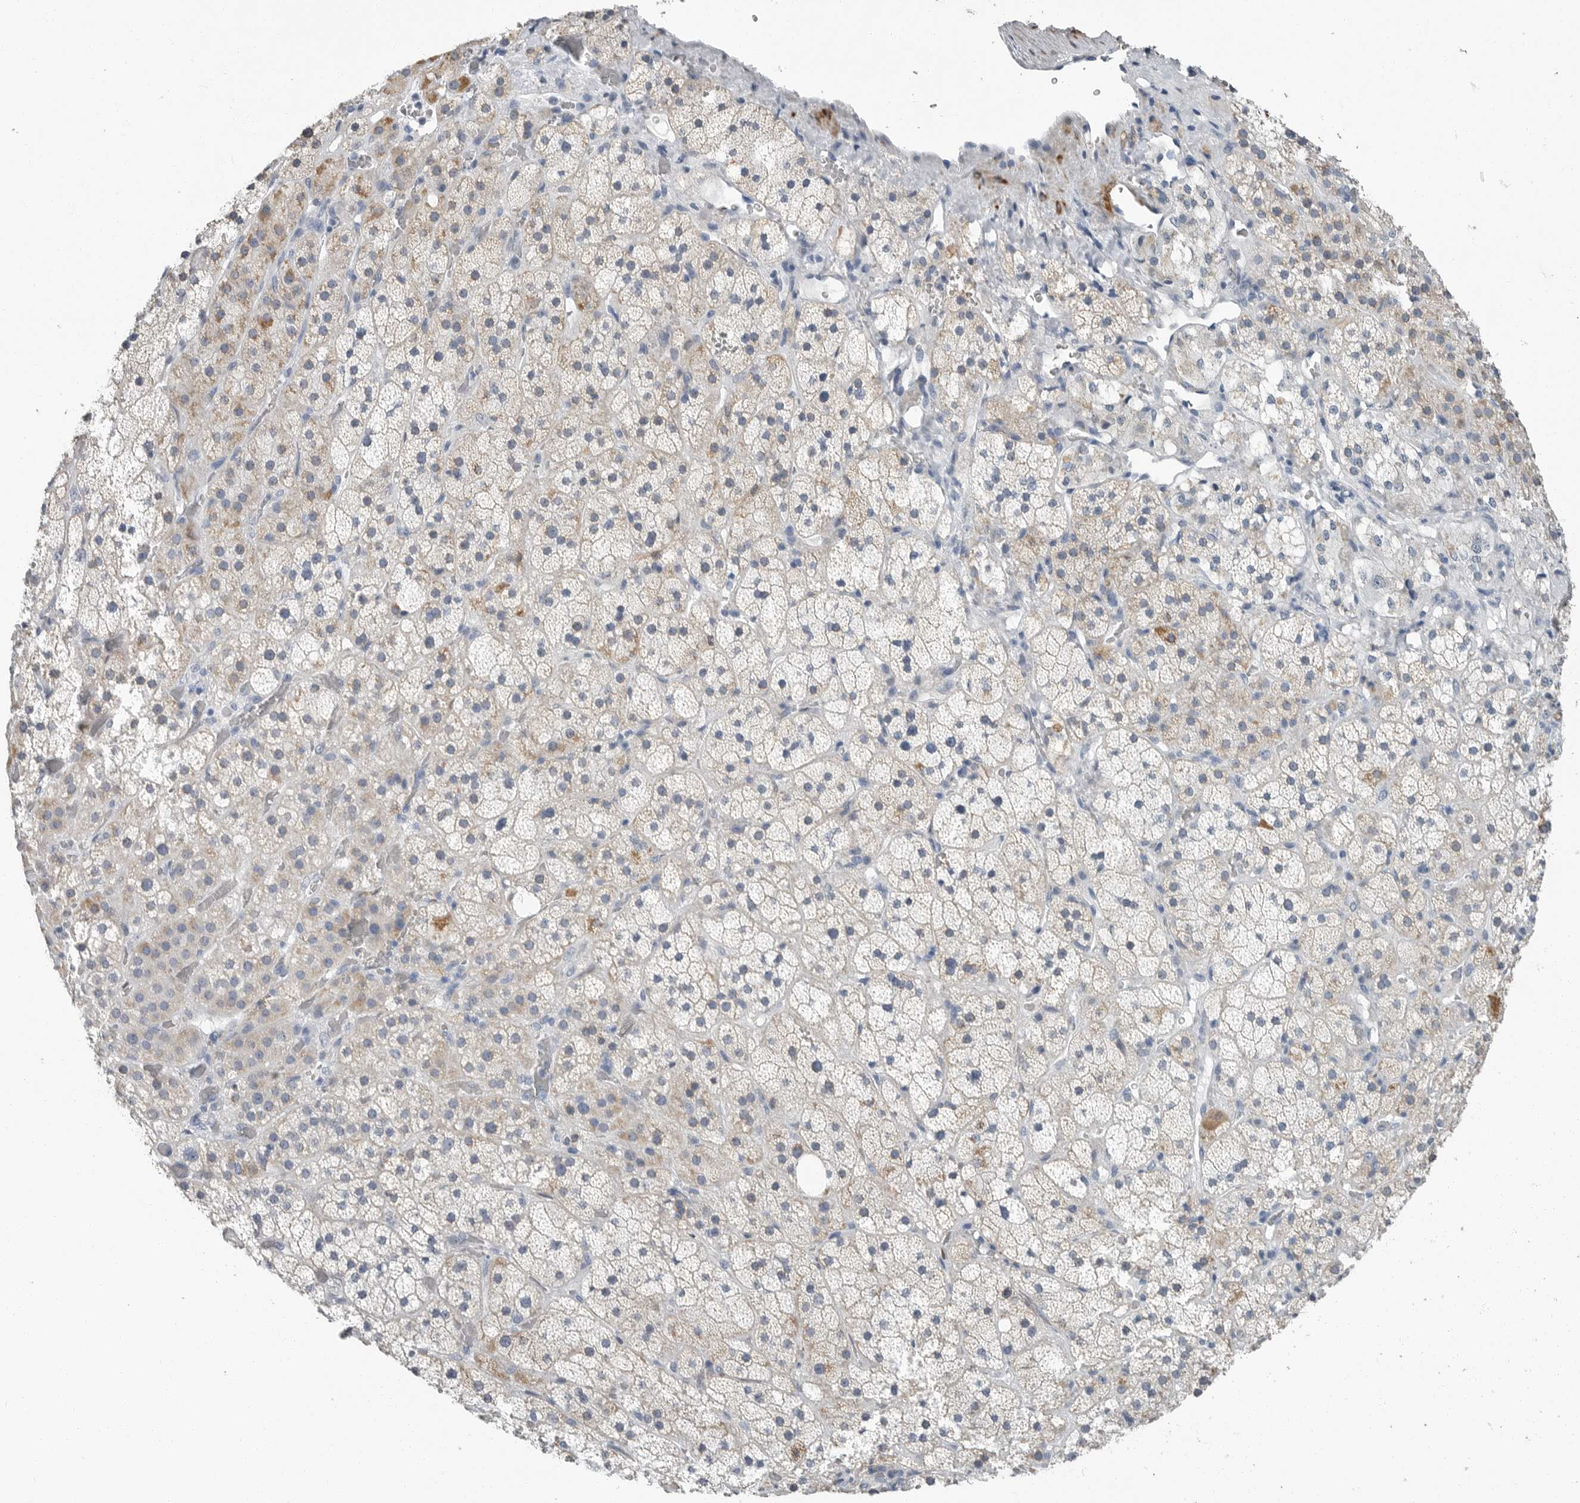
{"staining": {"intensity": "moderate", "quantity": "<25%", "location": "cytoplasmic/membranous"}, "tissue": "adrenal gland", "cell_type": "Glandular cells", "image_type": "normal", "snomed": [{"axis": "morphology", "description": "Normal tissue, NOS"}, {"axis": "topography", "description": "Adrenal gland"}], "caption": "Moderate cytoplasmic/membranous positivity for a protein is present in approximately <25% of glandular cells of normal adrenal gland using IHC.", "gene": "PLN", "patient": {"sex": "male", "age": 57}}